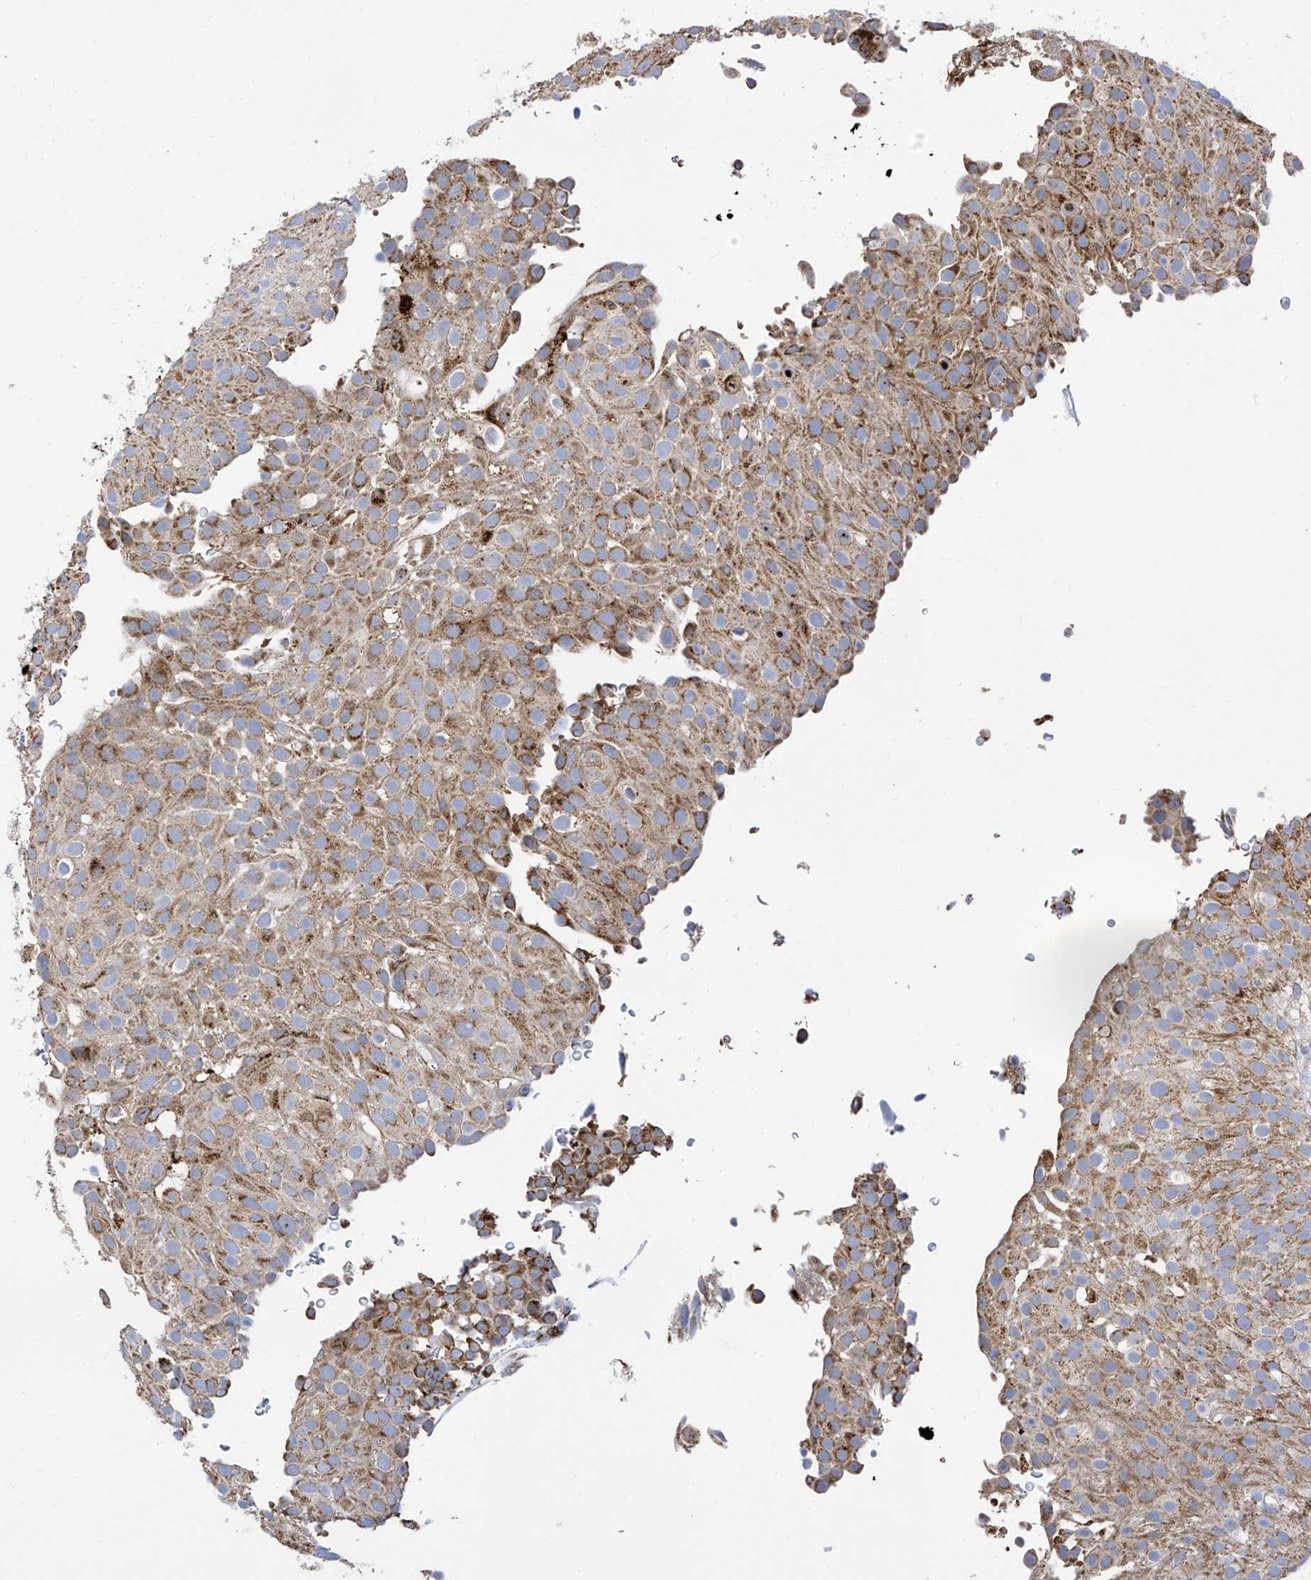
{"staining": {"intensity": "moderate", "quantity": ">75%", "location": "cytoplasmic/membranous"}, "tissue": "urothelial cancer", "cell_type": "Tumor cells", "image_type": "cancer", "snomed": [{"axis": "morphology", "description": "Urothelial carcinoma, Low grade"}, {"axis": "topography", "description": "Urinary bladder"}], "caption": "Urothelial carcinoma (low-grade) tissue demonstrates moderate cytoplasmic/membranous positivity in about >75% of tumor cells", "gene": "ITM2B", "patient": {"sex": "male", "age": 78}}